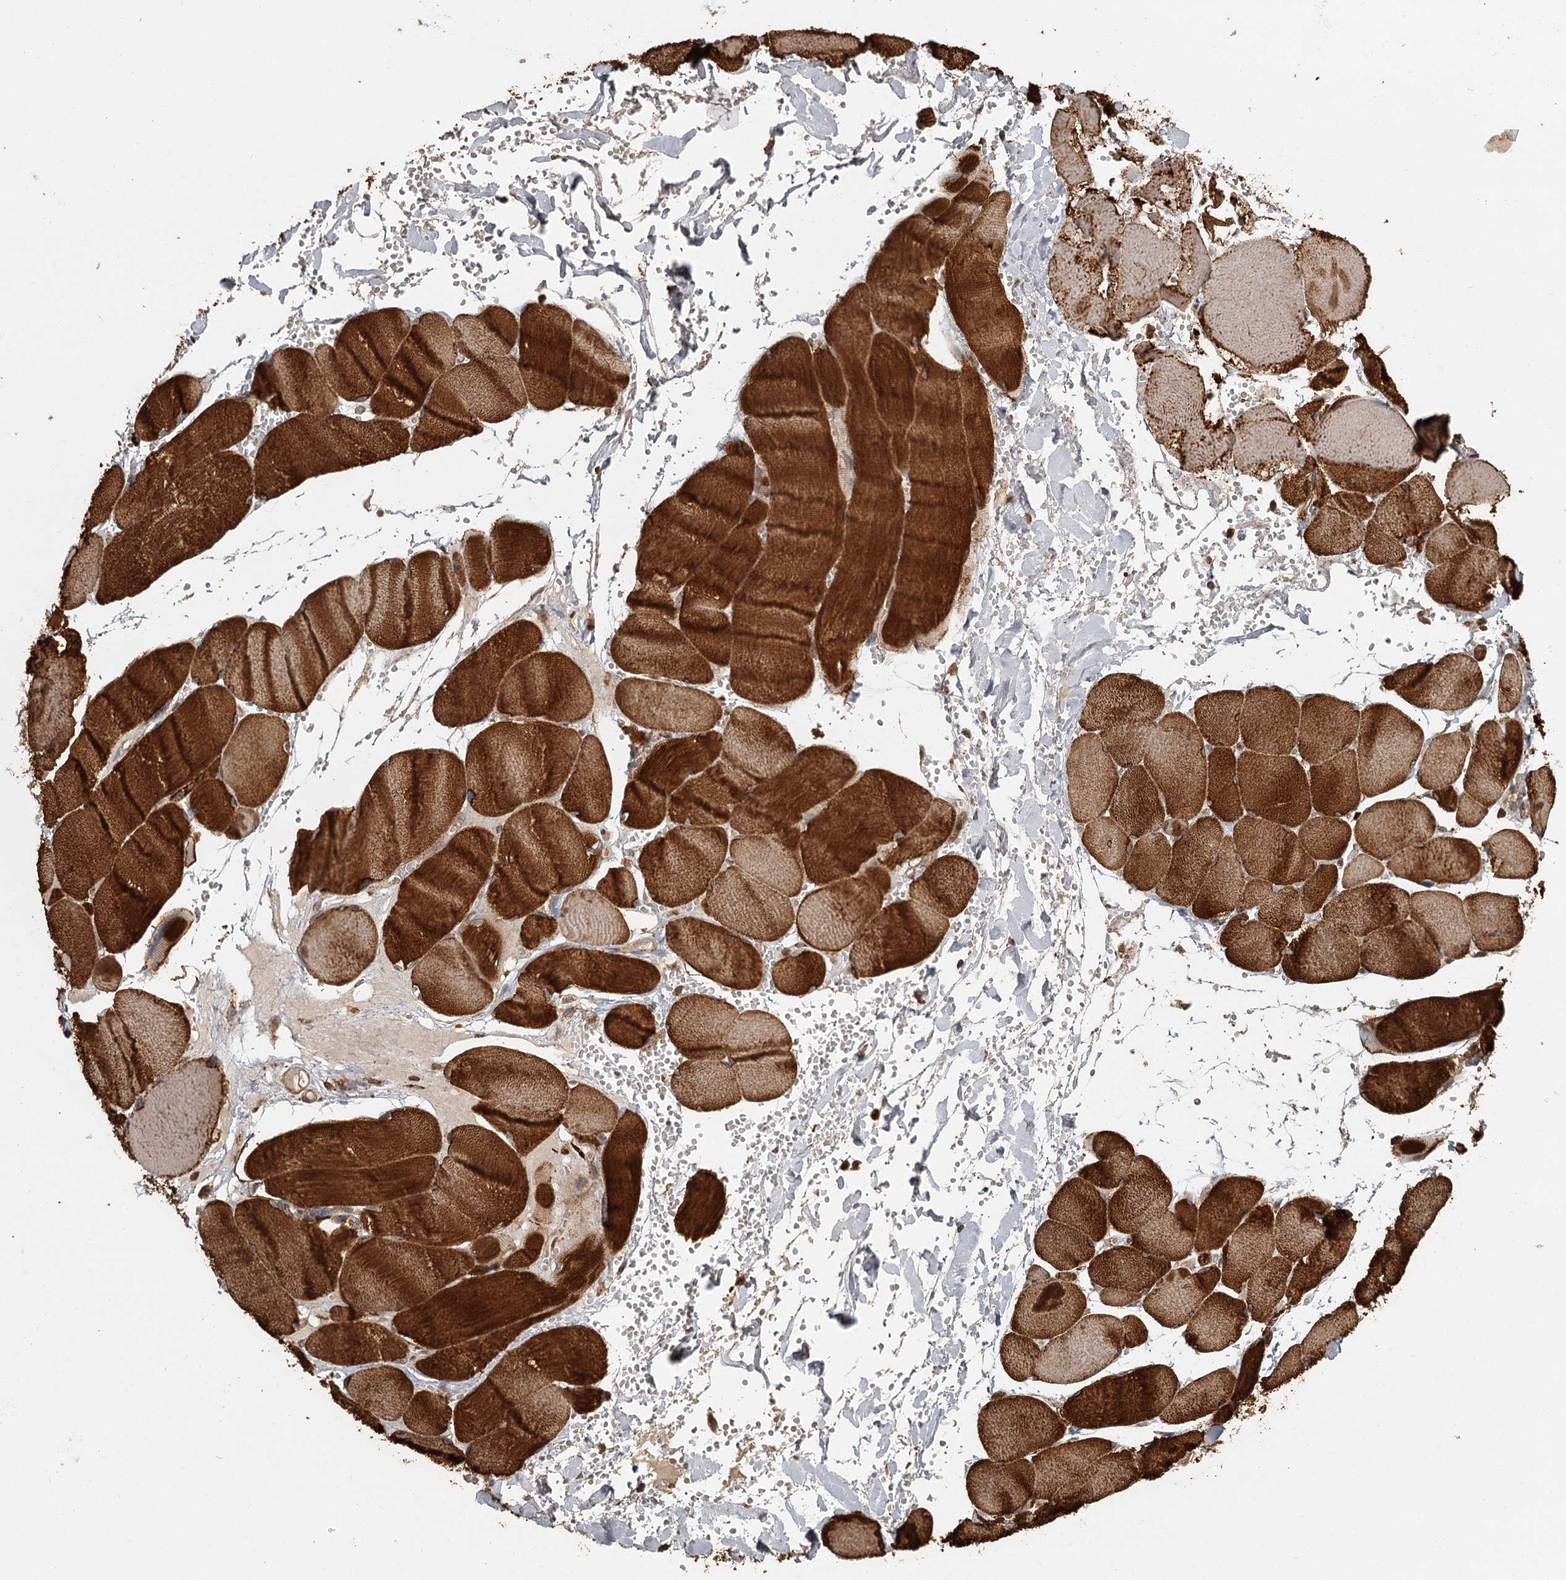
{"staining": {"intensity": "moderate", "quantity": "<25%", "location": "cytoplasmic/membranous"}, "tissue": "adipose tissue", "cell_type": "Adipocytes", "image_type": "normal", "snomed": [{"axis": "morphology", "description": "Normal tissue, NOS"}, {"axis": "topography", "description": "Skeletal muscle"}, {"axis": "topography", "description": "Peripheral nerve tissue"}], "caption": "This is a histology image of IHC staining of normal adipose tissue, which shows moderate expression in the cytoplasmic/membranous of adipocytes.", "gene": "FAXC", "patient": {"sex": "female", "age": 55}}